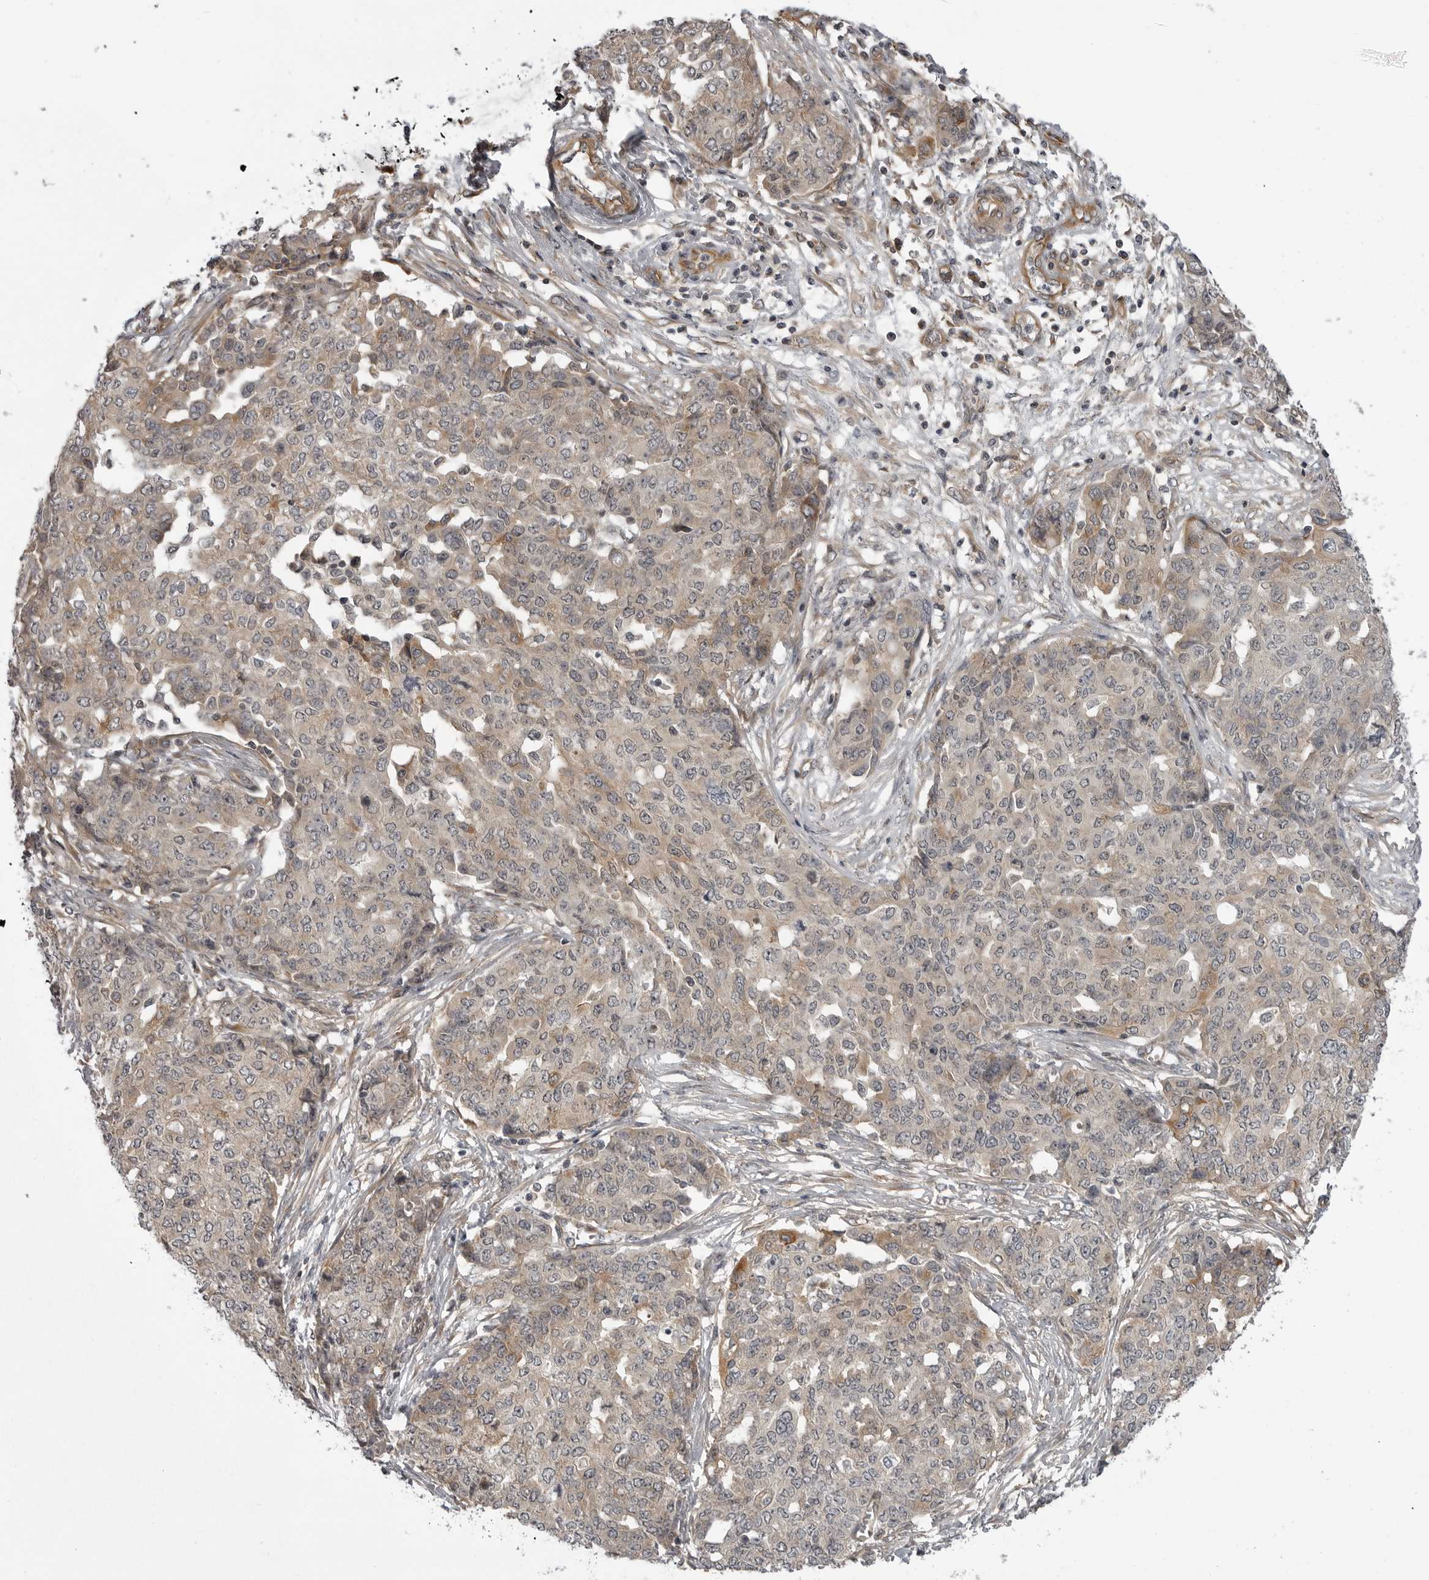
{"staining": {"intensity": "weak", "quantity": "<25%", "location": "cytoplasmic/membranous"}, "tissue": "ovarian cancer", "cell_type": "Tumor cells", "image_type": "cancer", "snomed": [{"axis": "morphology", "description": "Cystadenocarcinoma, serous, NOS"}, {"axis": "topography", "description": "Soft tissue"}, {"axis": "topography", "description": "Ovary"}], "caption": "A micrograph of ovarian cancer stained for a protein shows no brown staining in tumor cells.", "gene": "LRRC45", "patient": {"sex": "female", "age": 57}}